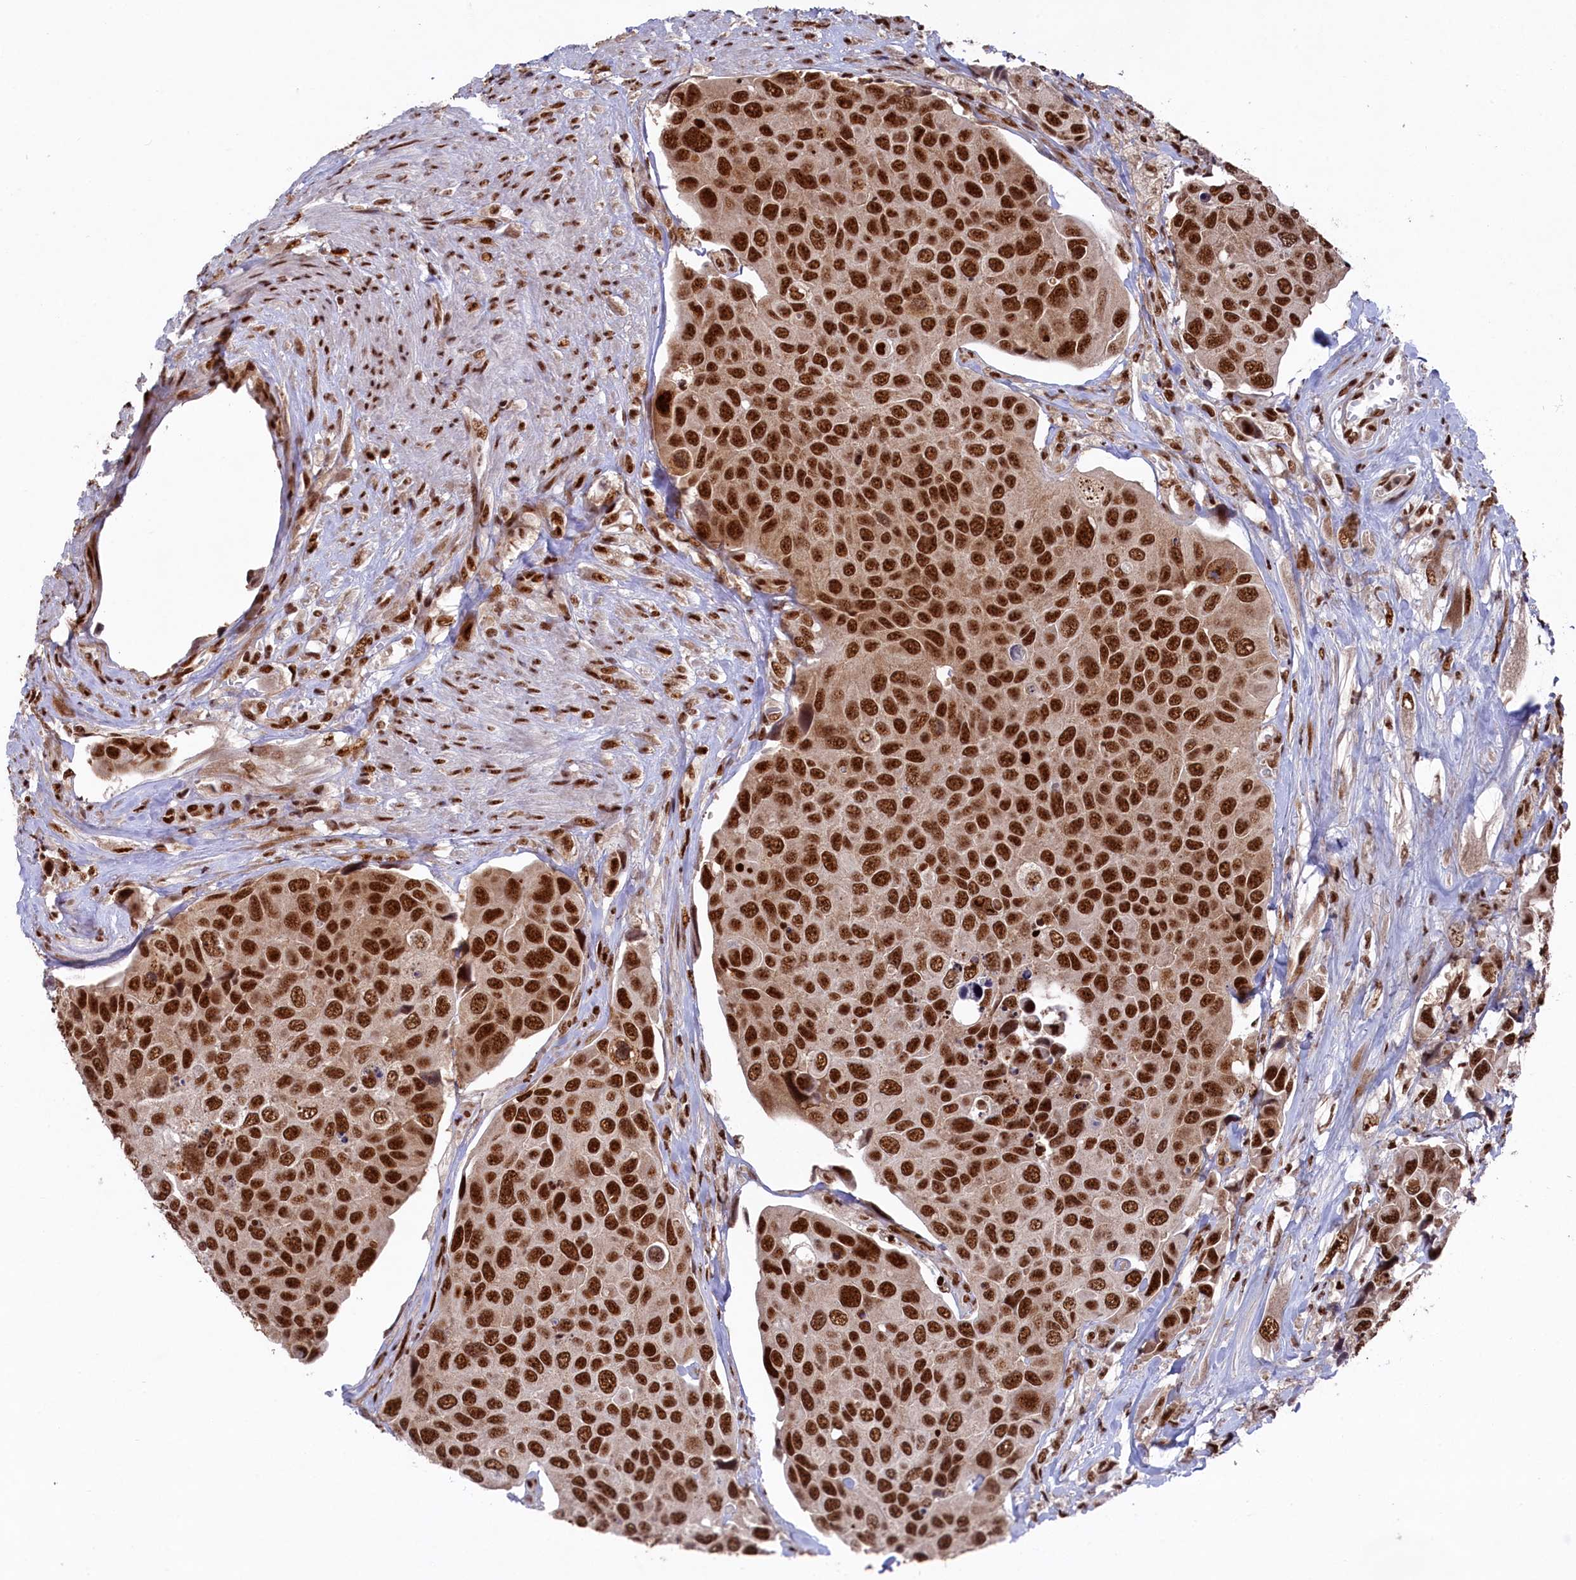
{"staining": {"intensity": "strong", "quantity": ">75%", "location": "nuclear"}, "tissue": "urothelial cancer", "cell_type": "Tumor cells", "image_type": "cancer", "snomed": [{"axis": "morphology", "description": "Urothelial carcinoma, High grade"}, {"axis": "topography", "description": "Urinary bladder"}], "caption": "About >75% of tumor cells in high-grade urothelial carcinoma display strong nuclear protein expression as visualized by brown immunohistochemical staining.", "gene": "PRPF31", "patient": {"sex": "male", "age": 74}}